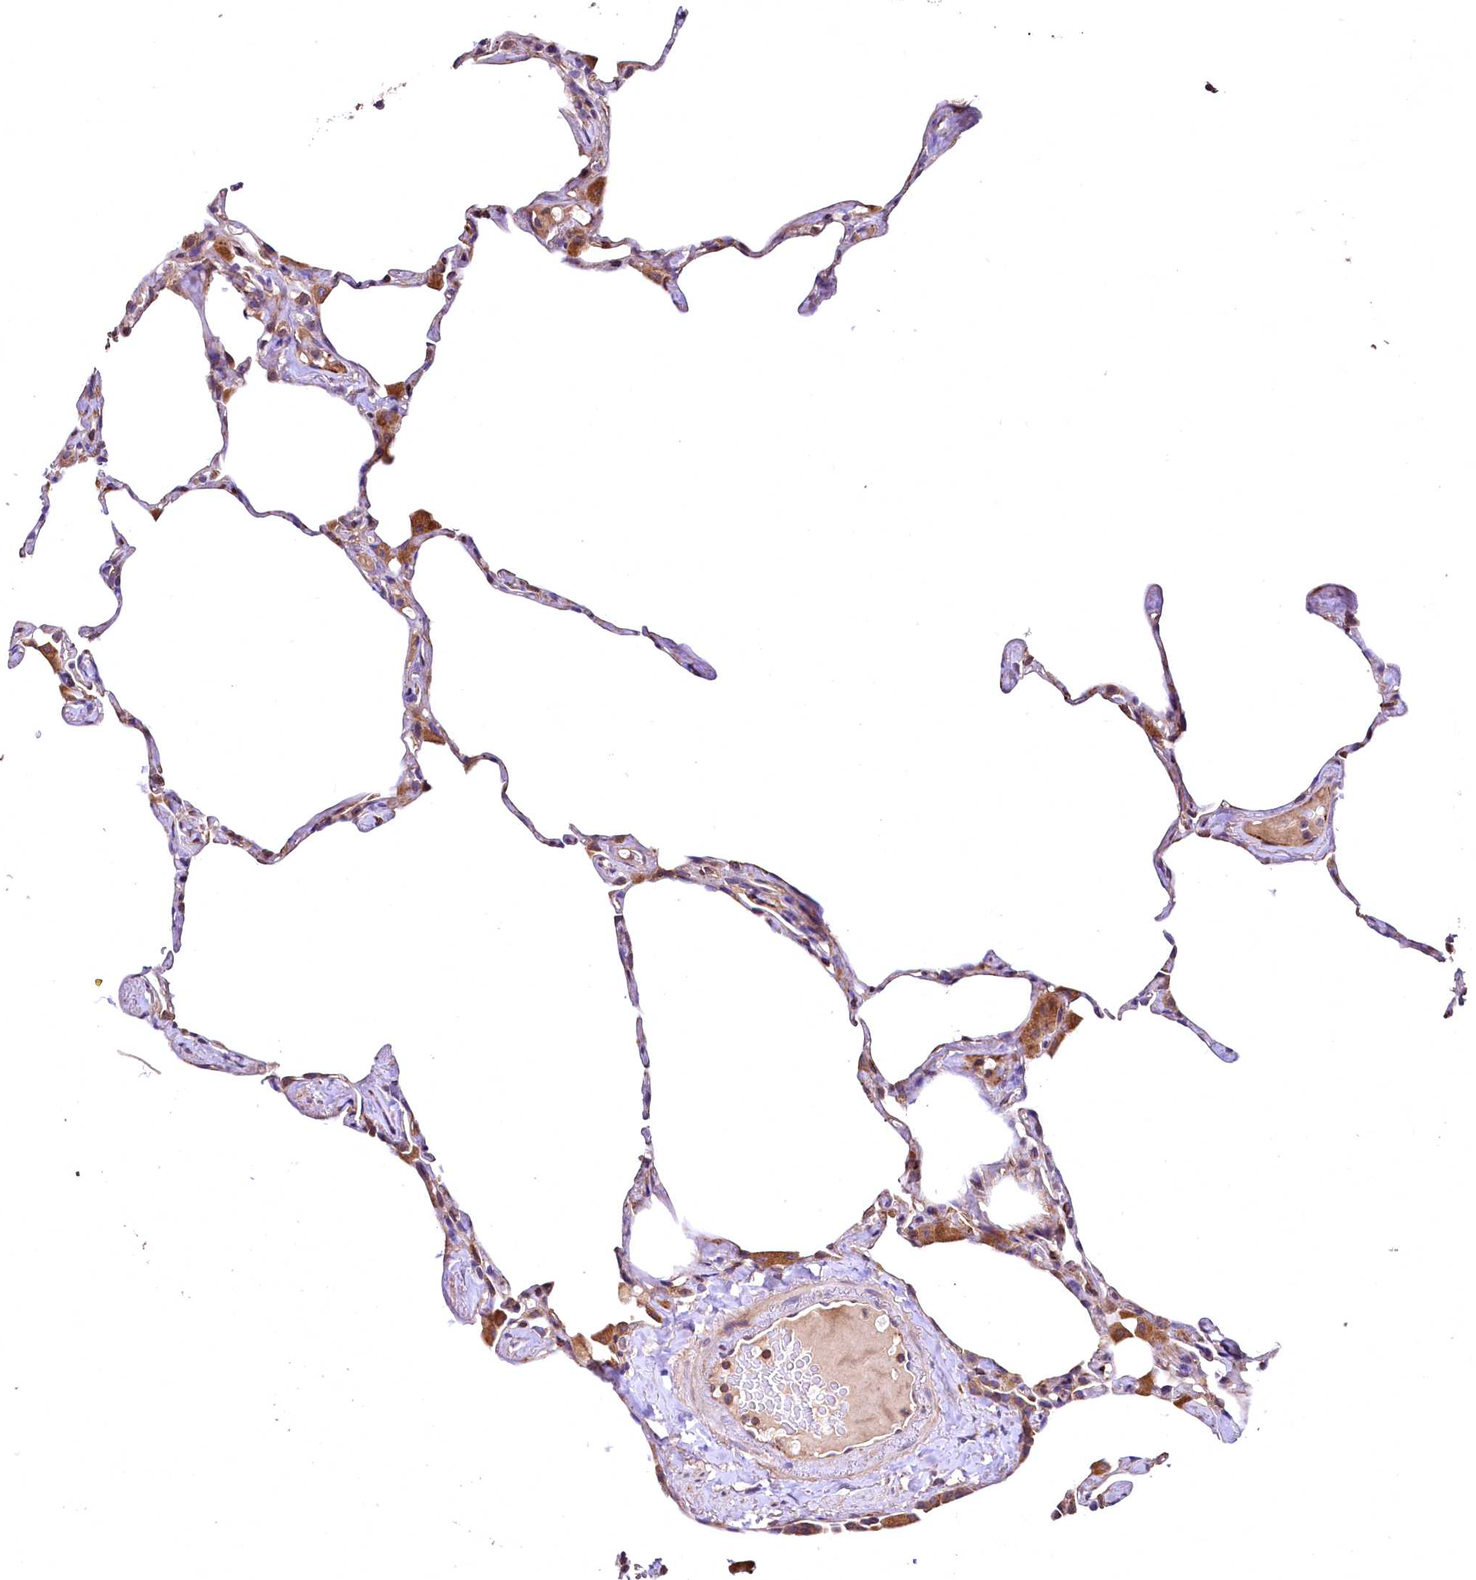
{"staining": {"intensity": "moderate", "quantity": "25%-75%", "location": "cytoplasmic/membranous"}, "tissue": "lung", "cell_type": "Alveolar cells", "image_type": "normal", "snomed": [{"axis": "morphology", "description": "Normal tissue, NOS"}, {"axis": "topography", "description": "Lung"}], "caption": "Immunohistochemistry (IHC) (DAB (3,3'-diaminobenzidine)) staining of benign lung shows moderate cytoplasmic/membranous protein staining in approximately 25%-75% of alveolar cells.", "gene": "RASSF1", "patient": {"sex": "male", "age": 65}}